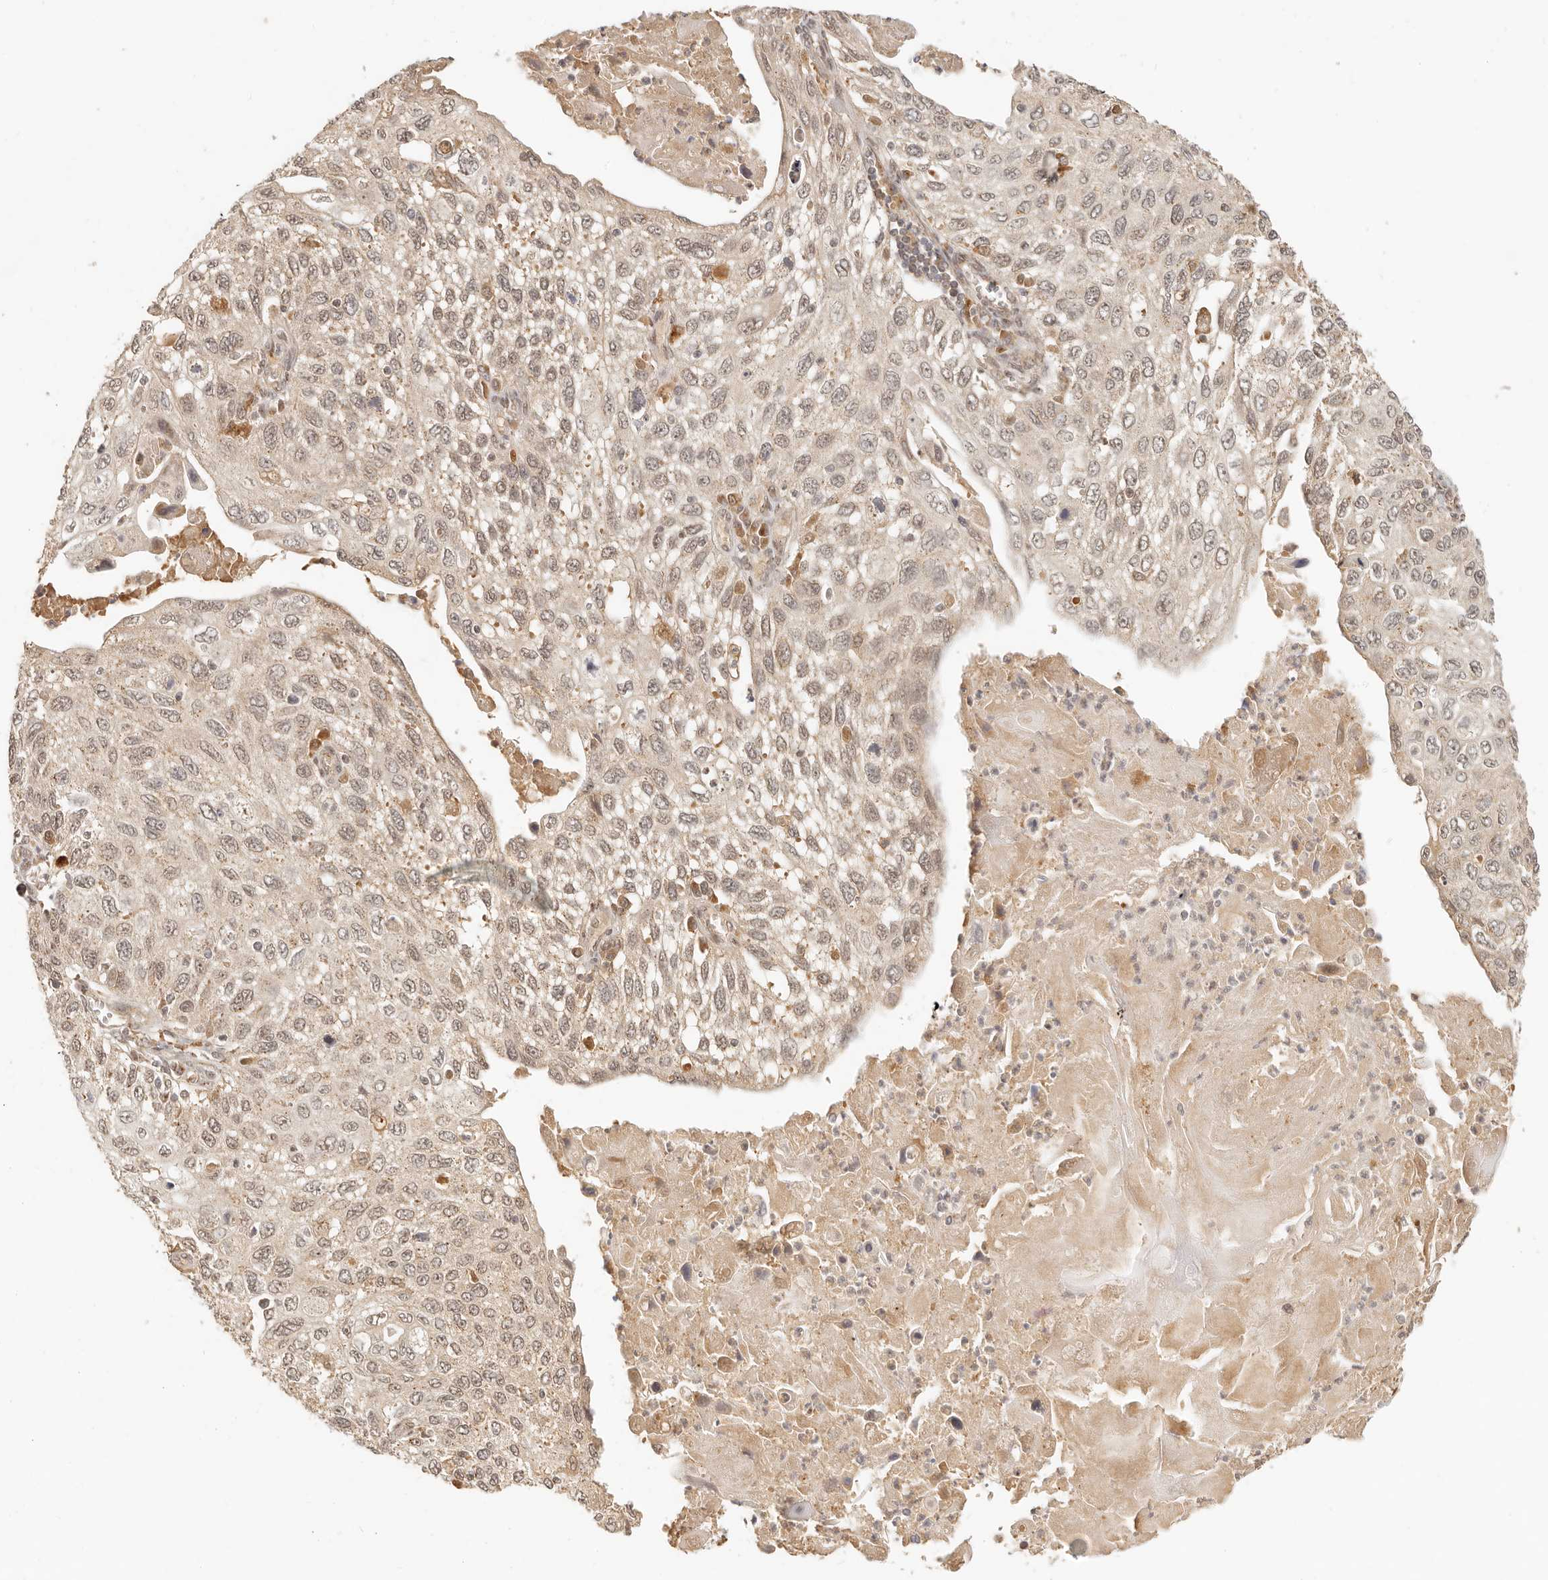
{"staining": {"intensity": "weak", "quantity": "25%-75%", "location": "cytoplasmic/membranous,nuclear"}, "tissue": "cervical cancer", "cell_type": "Tumor cells", "image_type": "cancer", "snomed": [{"axis": "morphology", "description": "Squamous cell carcinoma, NOS"}, {"axis": "topography", "description": "Cervix"}], "caption": "About 25%-75% of tumor cells in human cervical squamous cell carcinoma exhibit weak cytoplasmic/membranous and nuclear protein expression as visualized by brown immunohistochemical staining.", "gene": "INTS11", "patient": {"sex": "female", "age": 70}}